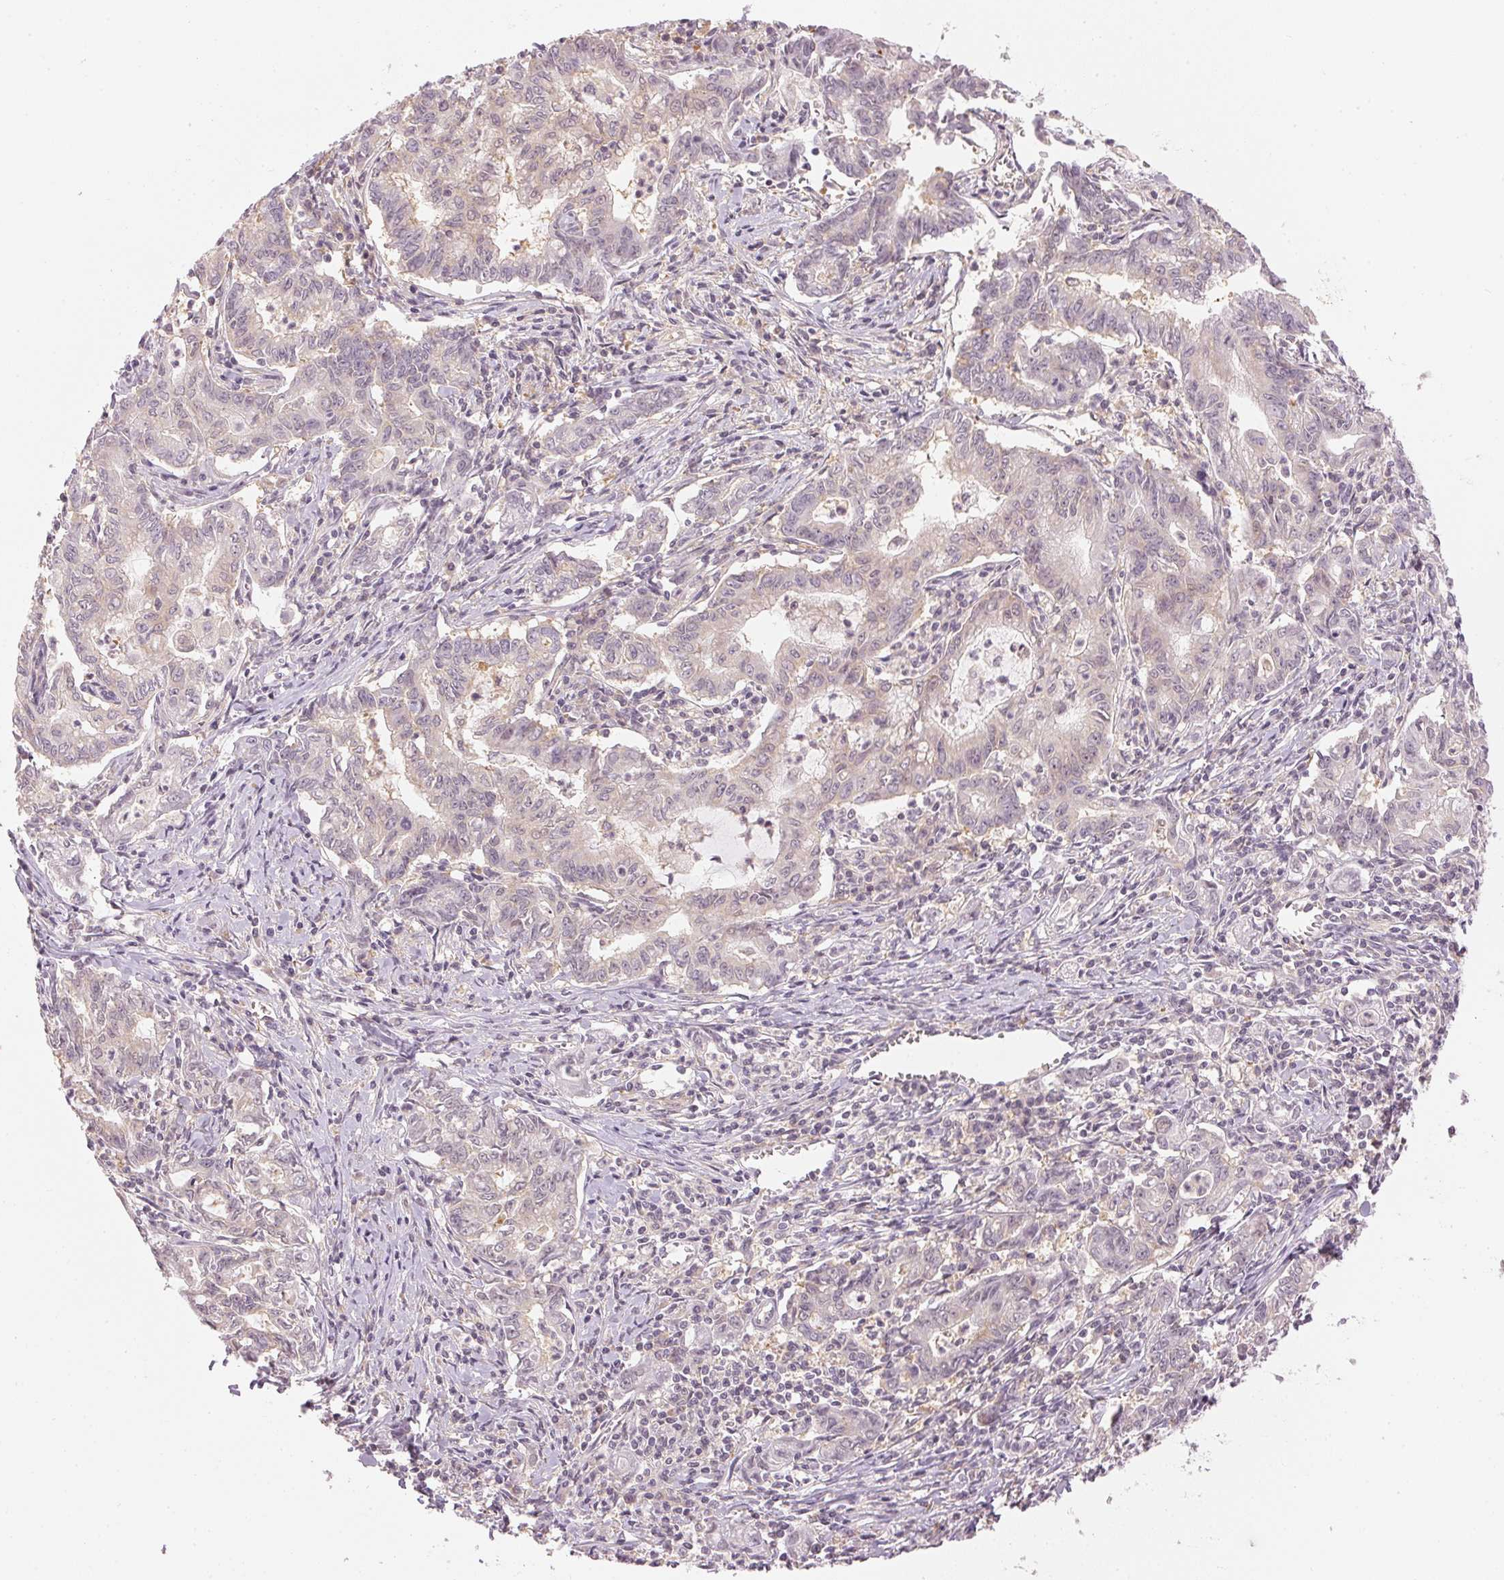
{"staining": {"intensity": "negative", "quantity": "none", "location": "none"}, "tissue": "stomach cancer", "cell_type": "Tumor cells", "image_type": "cancer", "snomed": [{"axis": "morphology", "description": "Adenocarcinoma, NOS"}, {"axis": "topography", "description": "Stomach, upper"}], "caption": "A micrograph of stomach cancer (adenocarcinoma) stained for a protein shows no brown staining in tumor cells.", "gene": "KPRP", "patient": {"sex": "female", "age": 79}}